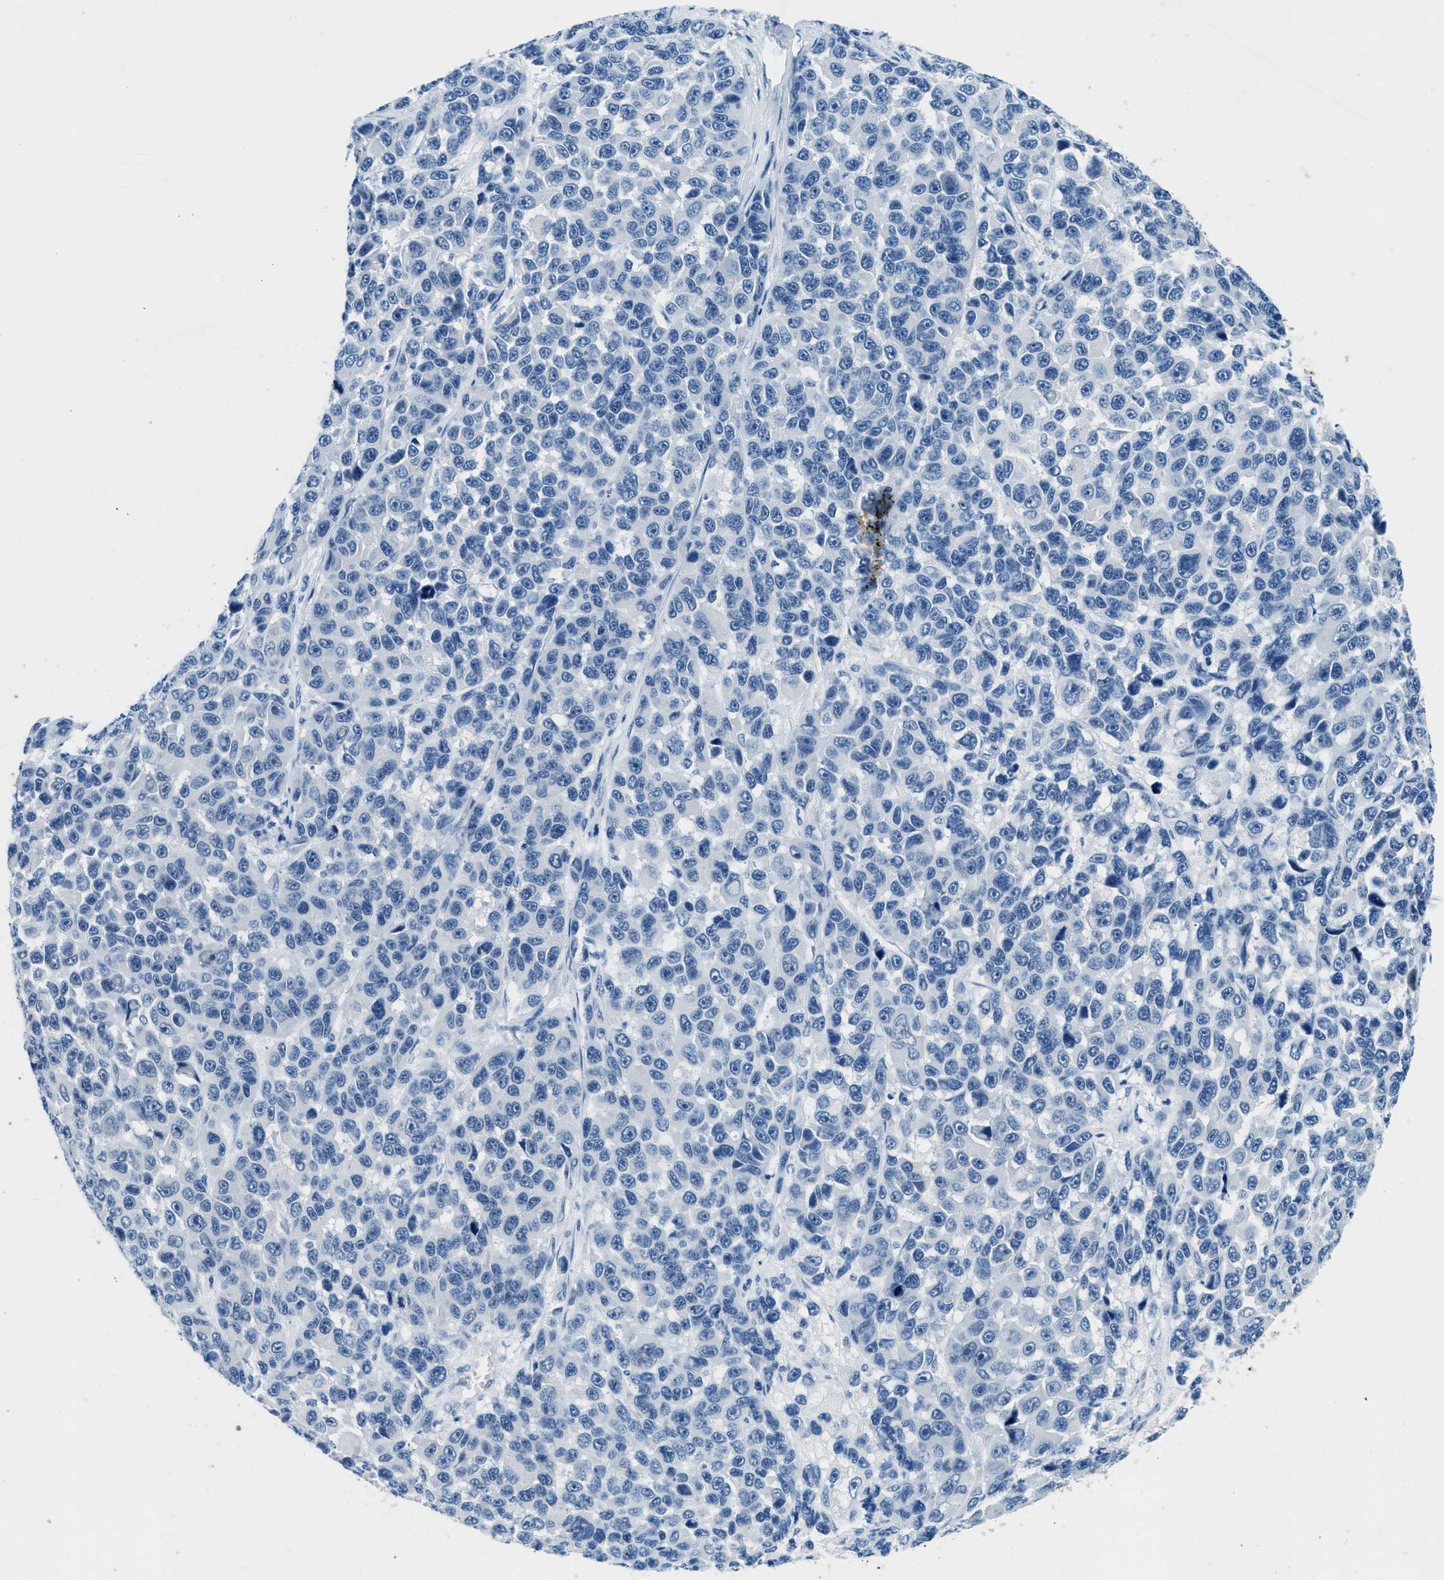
{"staining": {"intensity": "negative", "quantity": "none", "location": "none"}, "tissue": "melanoma", "cell_type": "Tumor cells", "image_type": "cancer", "snomed": [{"axis": "morphology", "description": "Malignant melanoma, NOS"}, {"axis": "topography", "description": "Skin"}], "caption": "Immunohistochemistry (IHC) of human malignant melanoma reveals no staining in tumor cells. (IHC, brightfield microscopy, high magnification).", "gene": "CFAP20", "patient": {"sex": "male", "age": 53}}